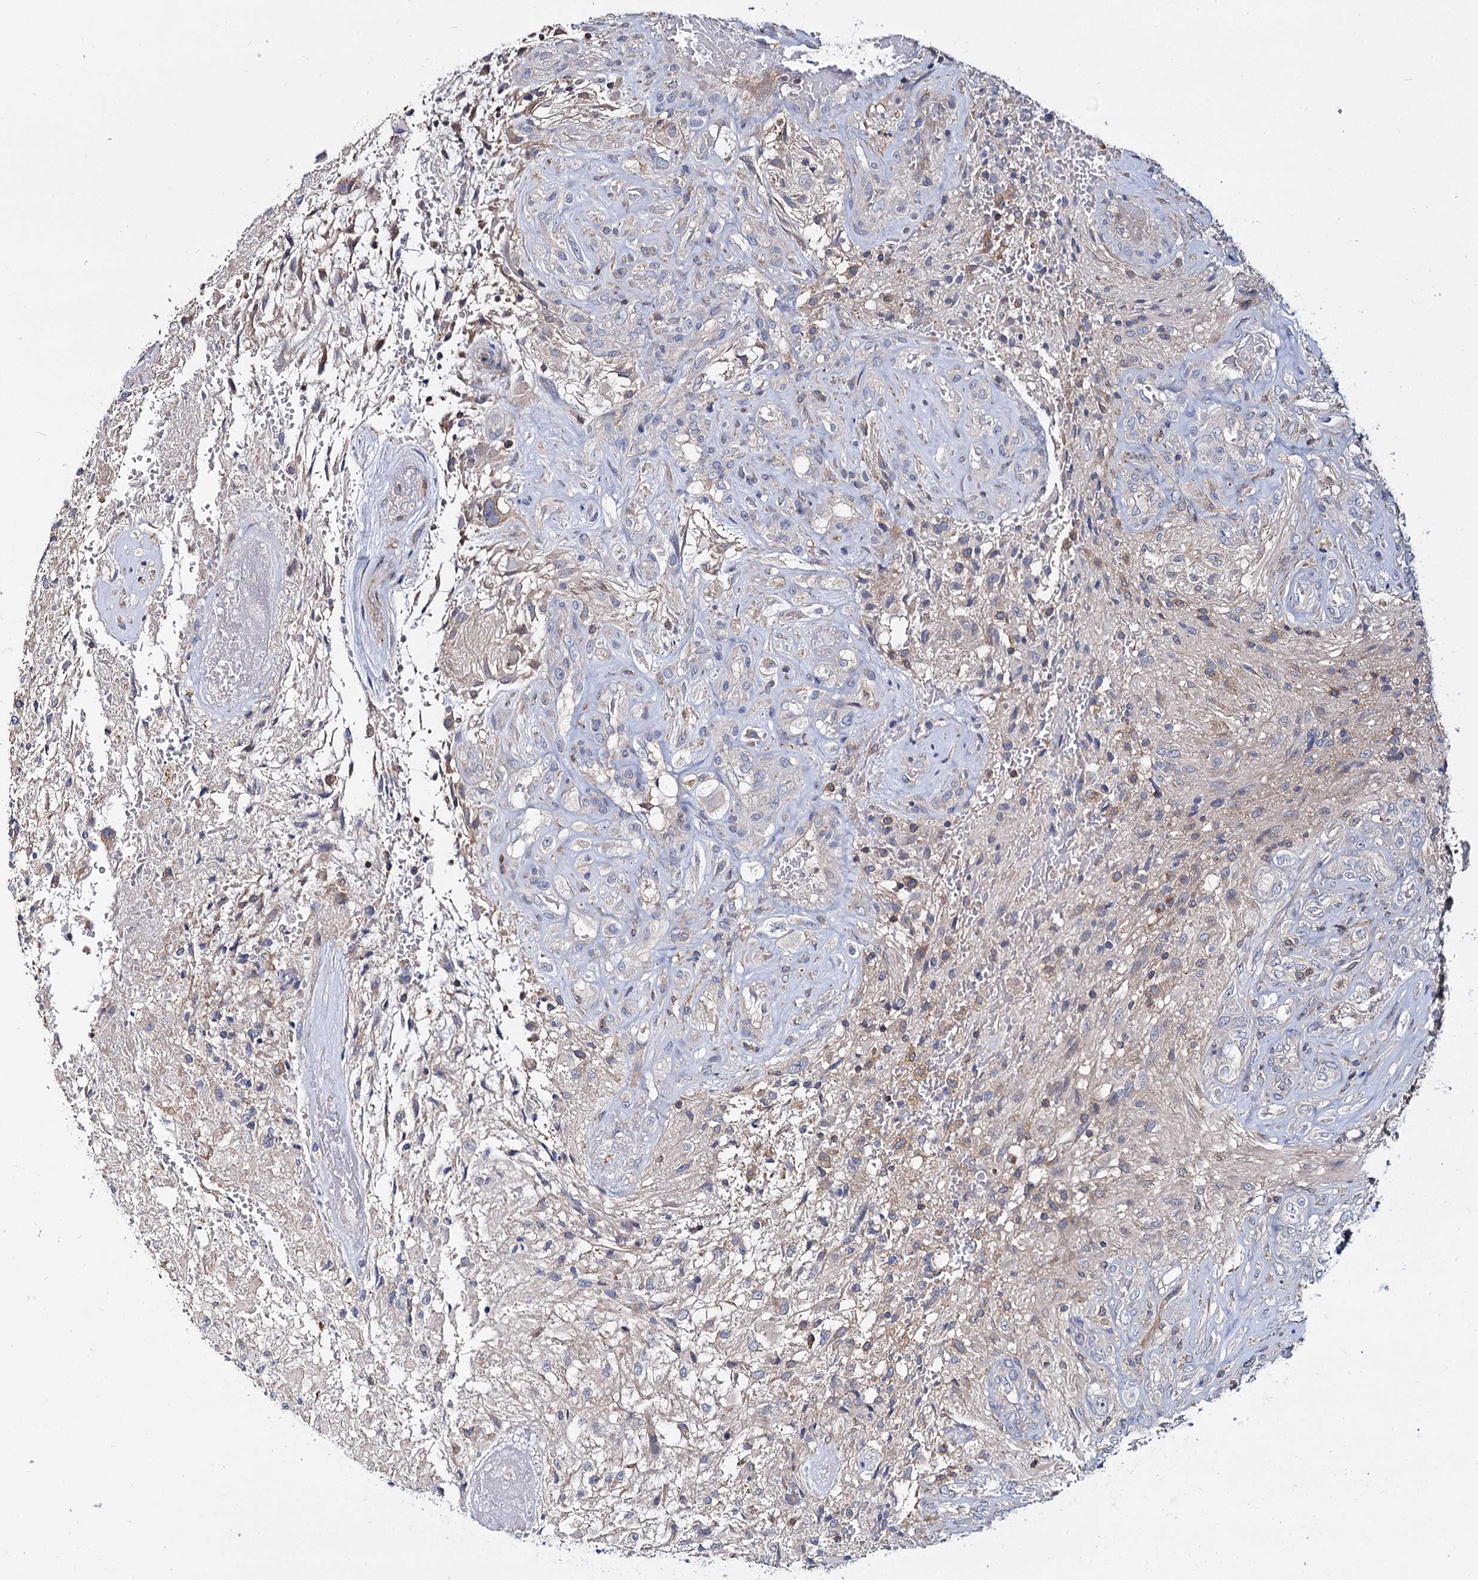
{"staining": {"intensity": "negative", "quantity": "none", "location": "none"}, "tissue": "glioma", "cell_type": "Tumor cells", "image_type": "cancer", "snomed": [{"axis": "morphology", "description": "Glioma, malignant, High grade"}, {"axis": "topography", "description": "Brain"}], "caption": "An image of glioma stained for a protein demonstrates no brown staining in tumor cells.", "gene": "ANKRD13A", "patient": {"sex": "male", "age": 56}}